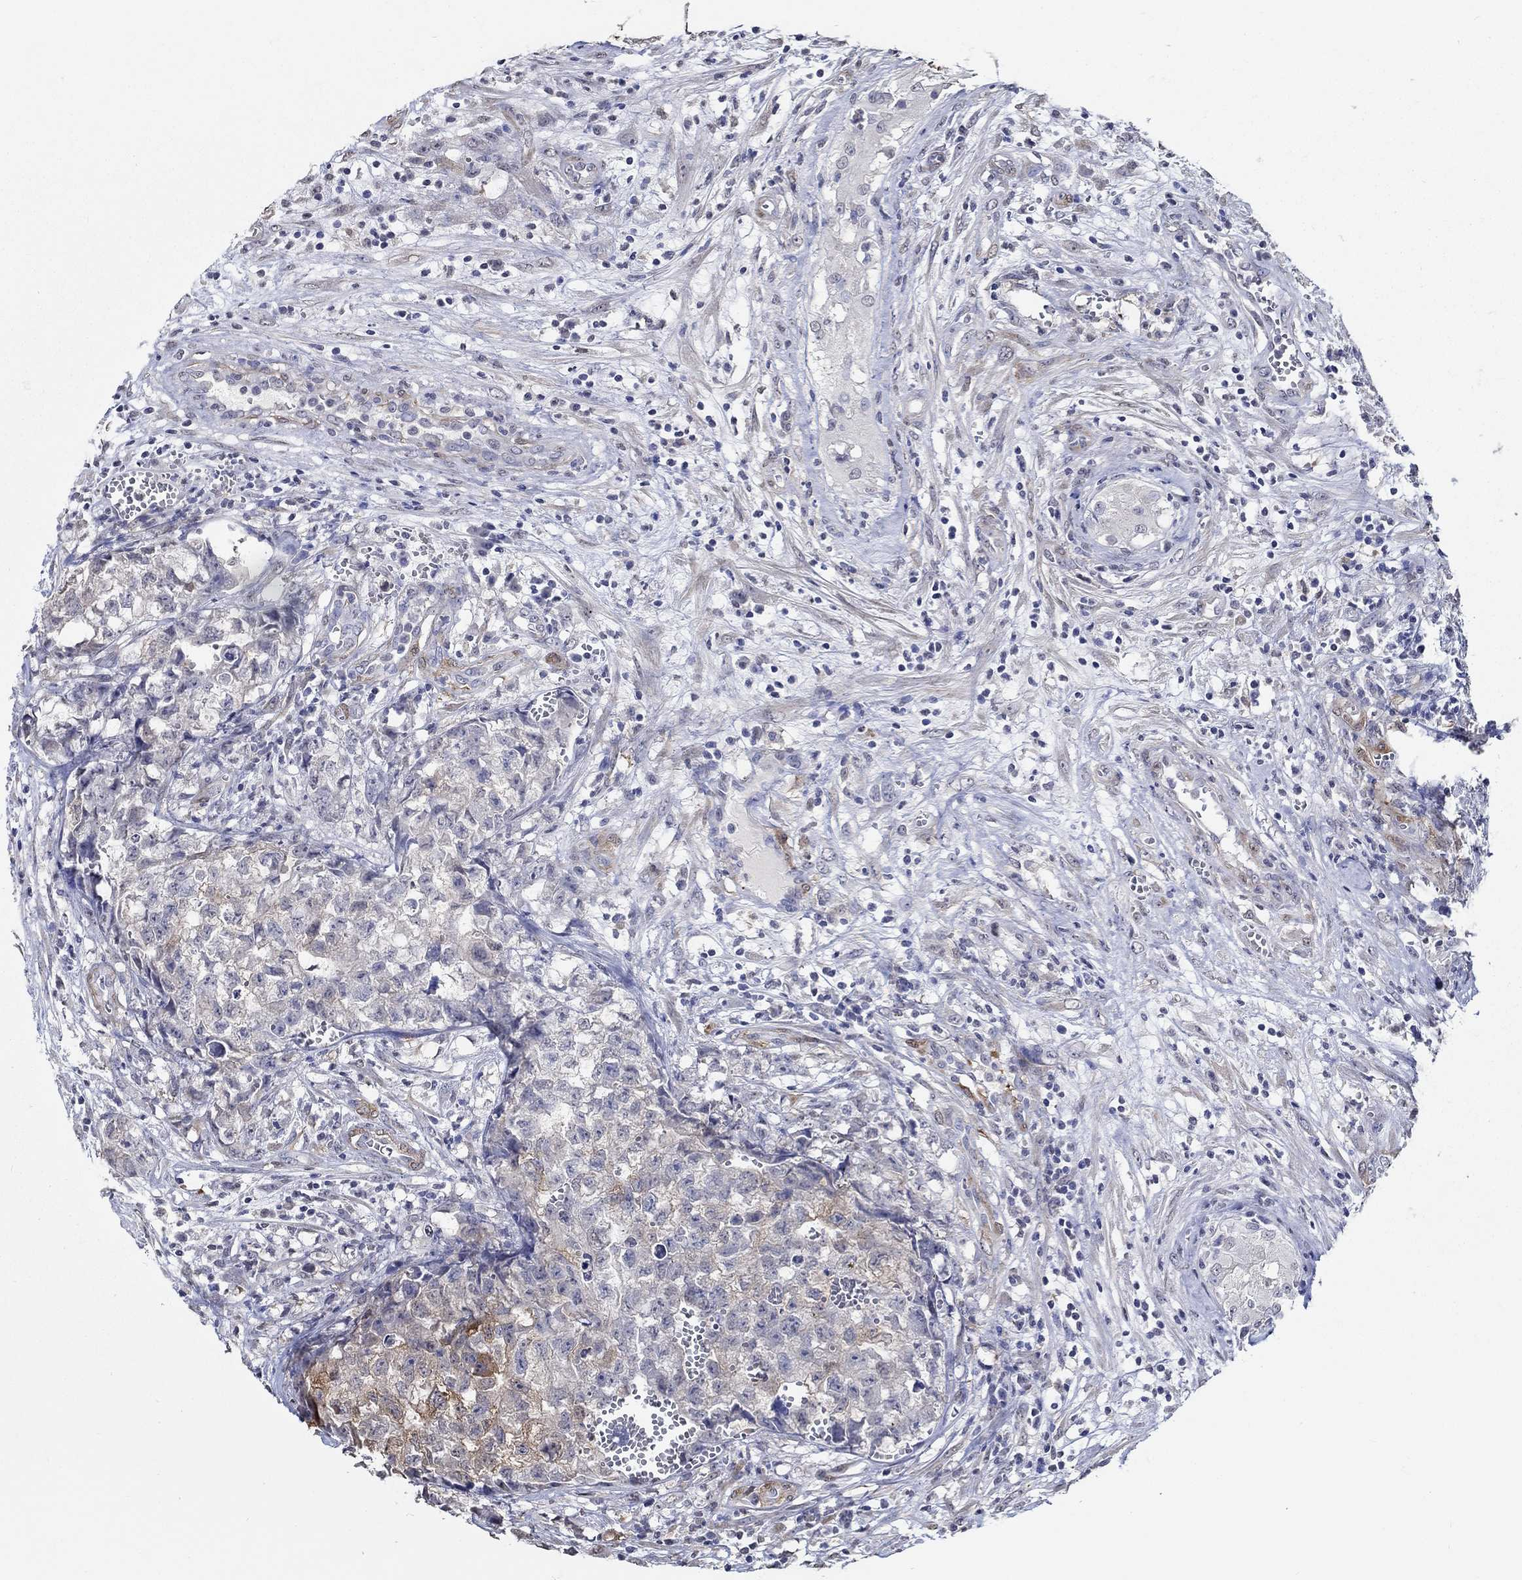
{"staining": {"intensity": "moderate", "quantity": "25%-75%", "location": "cytoplasmic/membranous"}, "tissue": "testis cancer", "cell_type": "Tumor cells", "image_type": "cancer", "snomed": [{"axis": "morphology", "description": "Seminoma, NOS"}, {"axis": "morphology", "description": "Carcinoma, Embryonal, NOS"}, {"axis": "topography", "description": "Testis"}], "caption": "Immunohistochemistry (DAB) staining of testis embryonal carcinoma shows moderate cytoplasmic/membranous protein expression in about 25%-75% of tumor cells.", "gene": "PDE1B", "patient": {"sex": "male", "age": 22}}